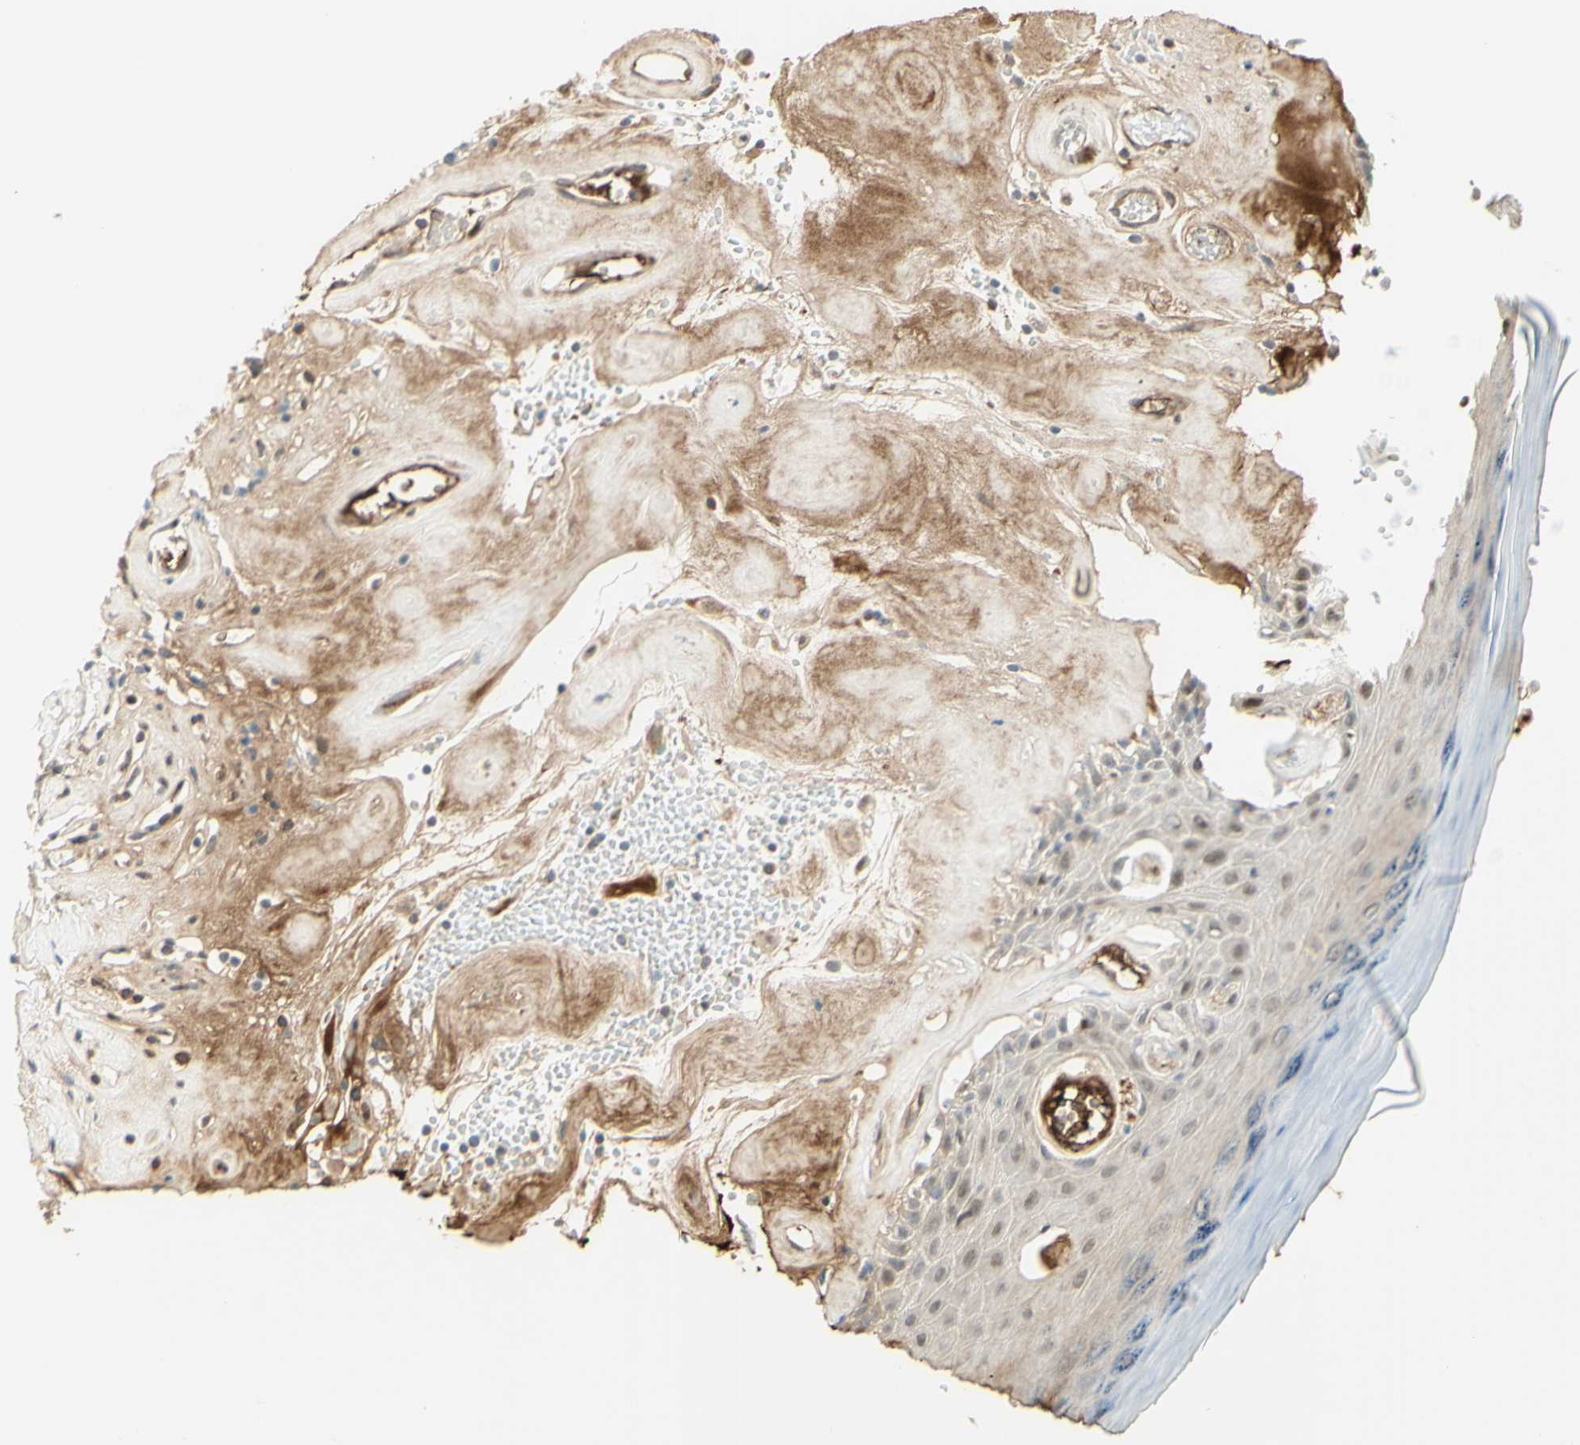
{"staining": {"intensity": "weak", "quantity": "<25%", "location": "cytoplasmic/membranous,nuclear"}, "tissue": "skin", "cell_type": "Epidermal cells", "image_type": "normal", "snomed": [{"axis": "morphology", "description": "Normal tissue, NOS"}, {"axis": "morphology", "description": "Inflammation, NOS"}, {"axis": "topography", "description": "Vulva"}], "caption": "IHC of benign skin demonstrates no positivity in epidermal cells.", "gene": "ANGPT2", "patient": {"sex": "female", "age": 84}}